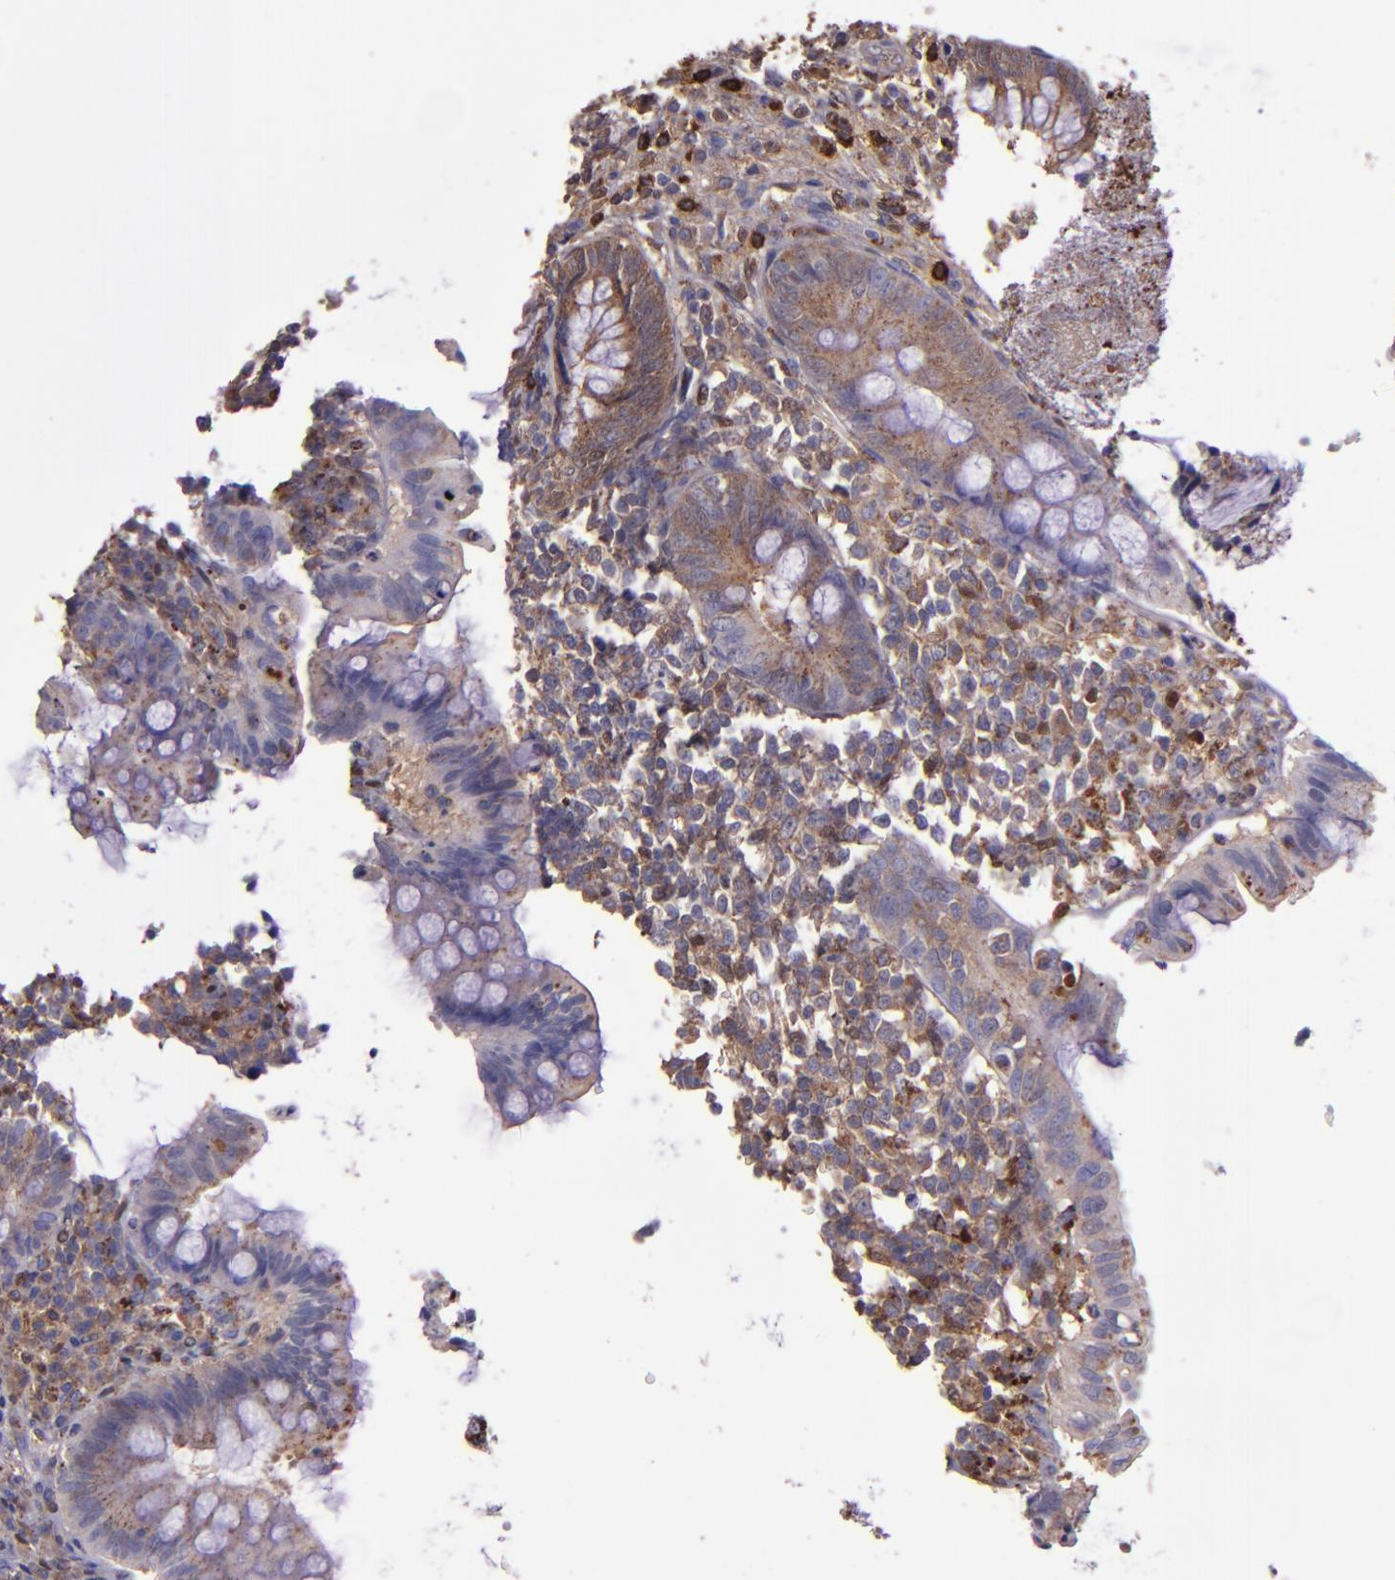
{"staining": {"intensity": "moderate", "quantity": ">75%", "location": "cytoplasmic/membranous"}, "tissue": "appendix", "cell_type": "Glandular cells", "image_type": "normal", "snomed": [{"axis": "morphology", "description": "Normal tissue, NOS"}, {"axis": "topography", "description": "Appendix"}], "caption": "This image demonstrates normal appendix stained with immunohistochemistry (IHC) to label a protein in brown. The cytoplasmic/membranous of glandular cells show moderate positivity for the protein. Nuclei are counter-stained blue.", "gene": "WASH6P", "patient": {"sex": "female", "age": 66}}